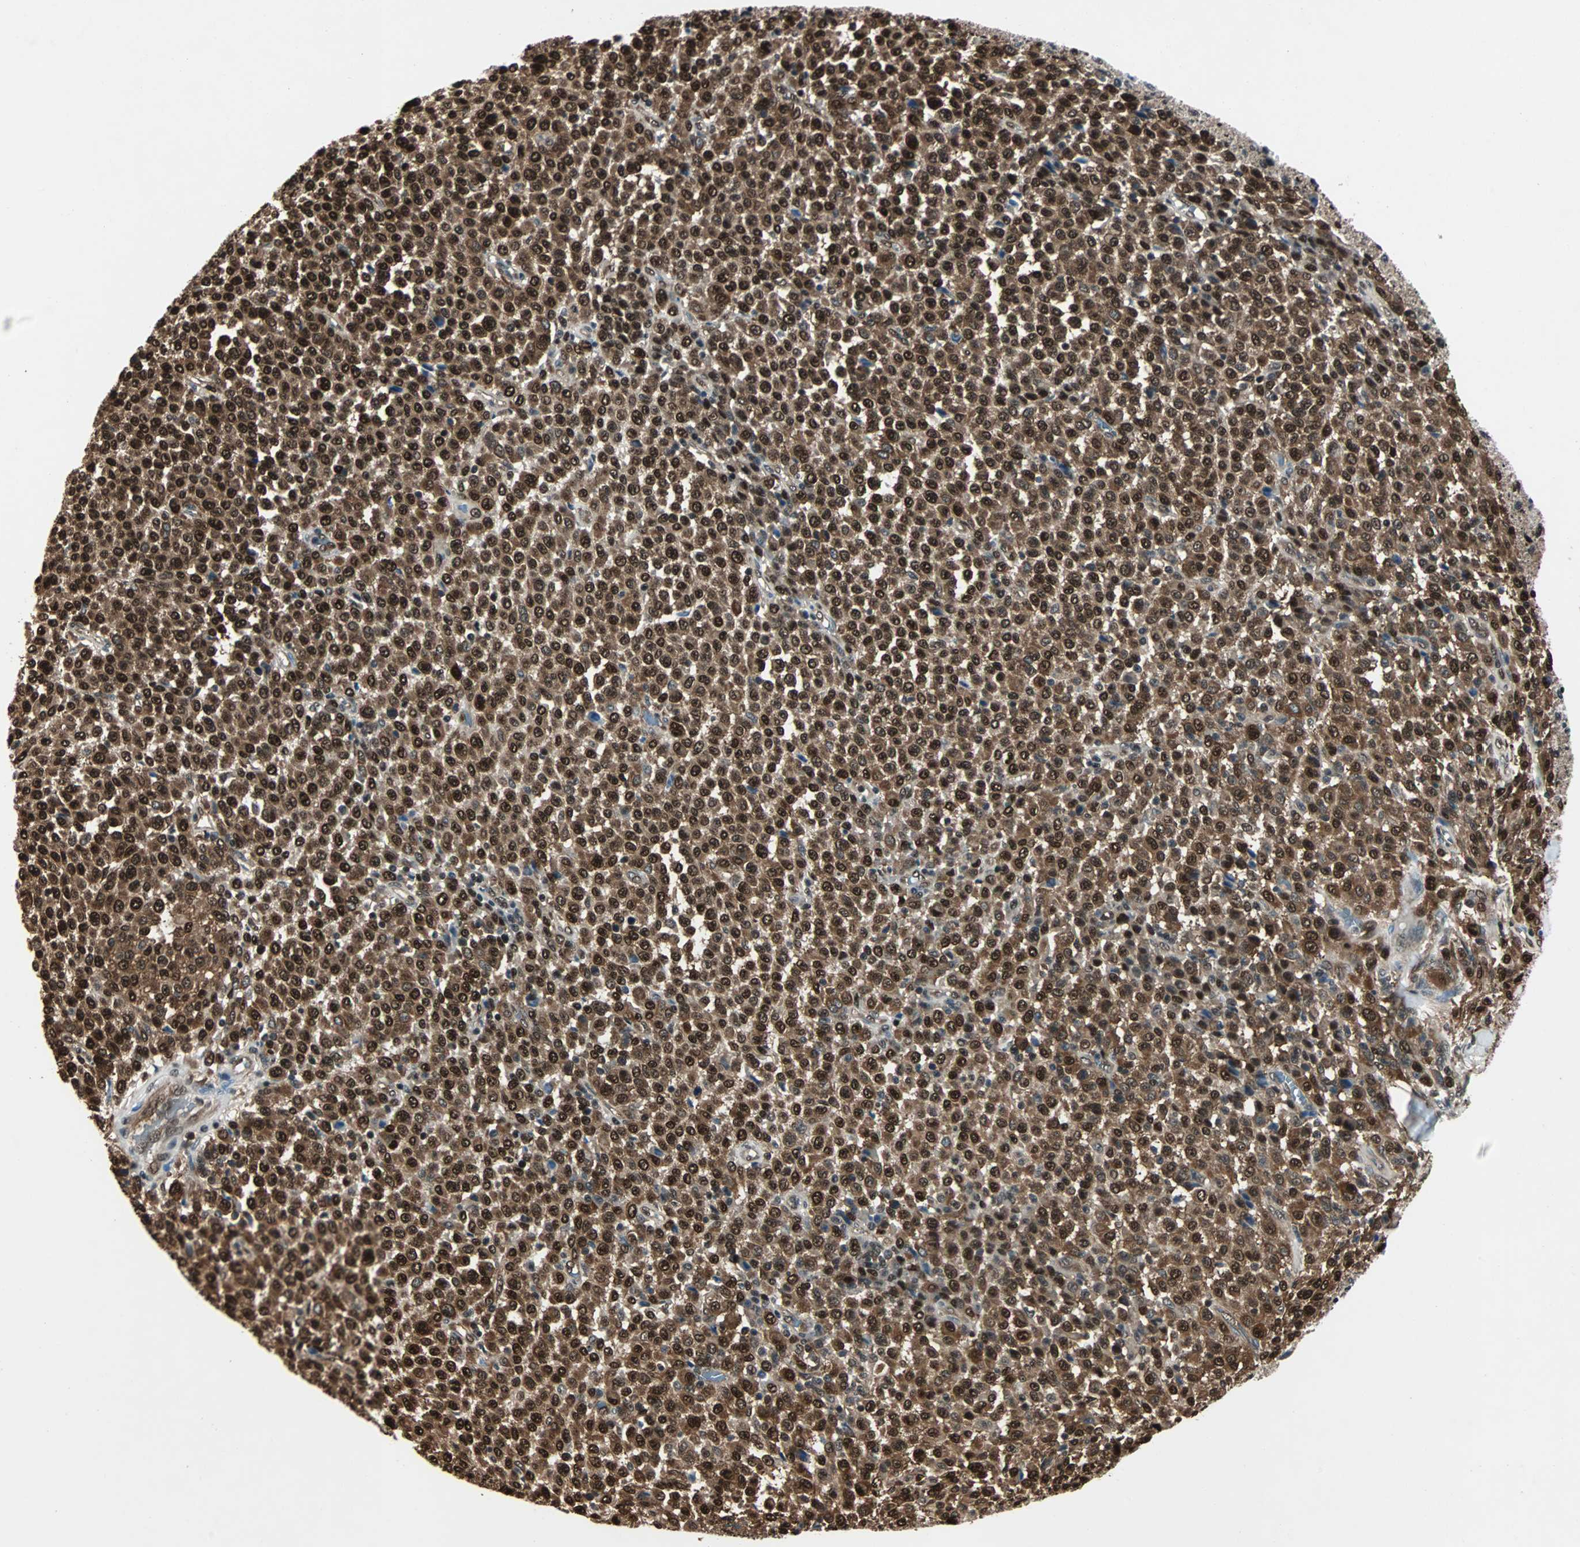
{"staining": {"intensity": "strong", "quantity": ">75%", "location": "cytoplasmic/membranous,nuclear"}, "tissue": "melanoma", "cell_type": "Tumor cells", "image_type": "cancer", "snomed": [{"axis": "morphology", "description": "Malignant melanoma, Metastatic site"}, {"axis": "topography", "description": "Pancreas"}], "caption": "DAB immunohistochemical staining of human malignant melanoma (metastatic site) exhibits strong cytoplasmic/membranous and nuclear protein positivity in approximately >75% of tumor cells. (DAB (3,3'-diaminobenzidine) IHC, brown staining for protein, blue staining for nuclei).", "gene": "ACLY", "patient": {"sex": "female", "age": 30}}